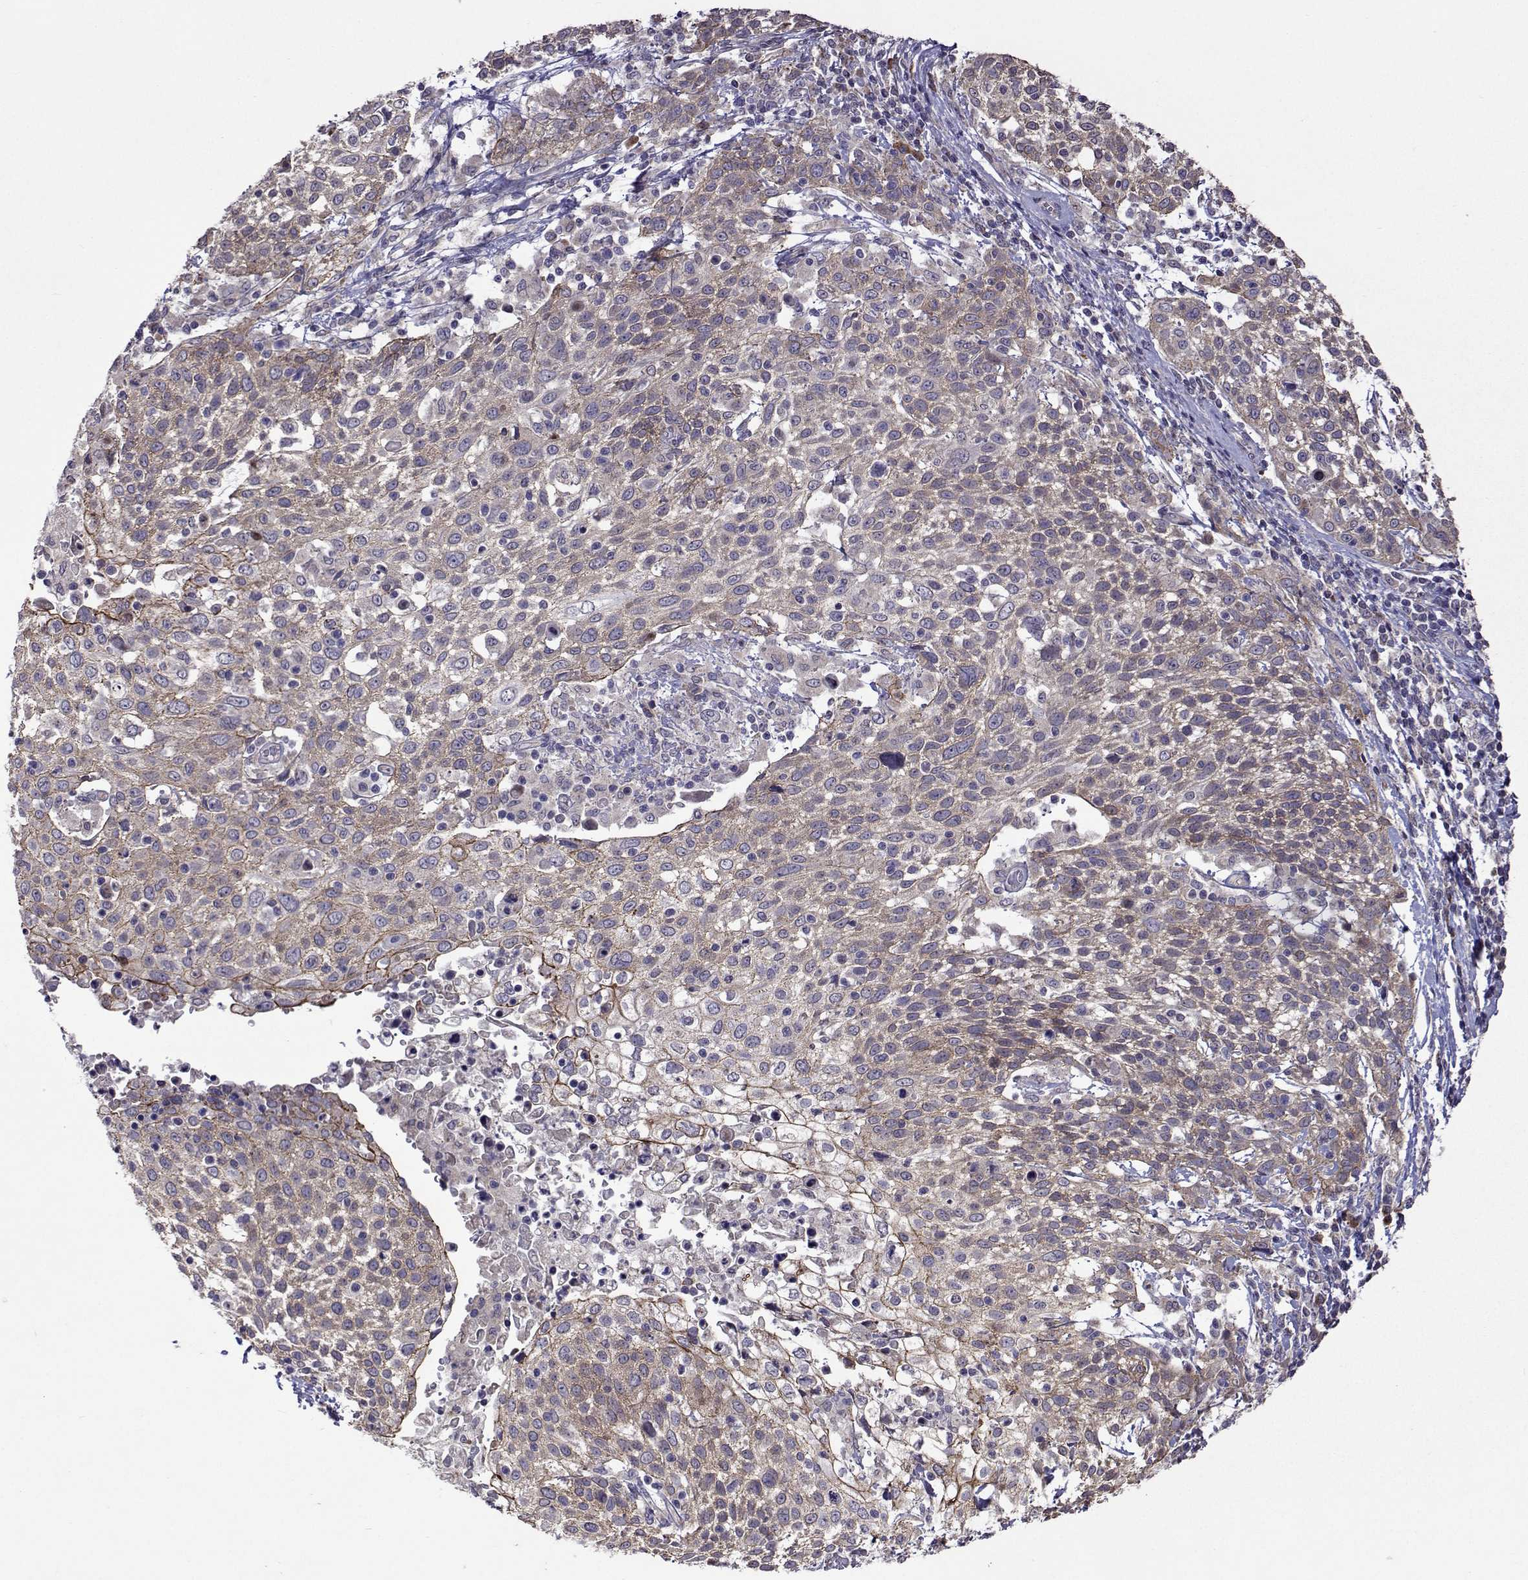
{"staining": {"intensity": "weak", "quantity": "25%-75%", "location": "cytoplasmic/membranous"}, "tissue": "cervical cancer", "cell_type": "Tumor cells", "image_type": "cancer", "snomed": [{"axis": "morphology", "description": "Squamous cell carcinoma, NOS"}, {"axis": "topography", "description": "Cervix"}], "caption": "Cervical squamous cell carcinoma stained with a protein marker displays weak staining in tumor cells.", "gene": "TARBP2", "patient": {"sex": "female", "age": 61}}